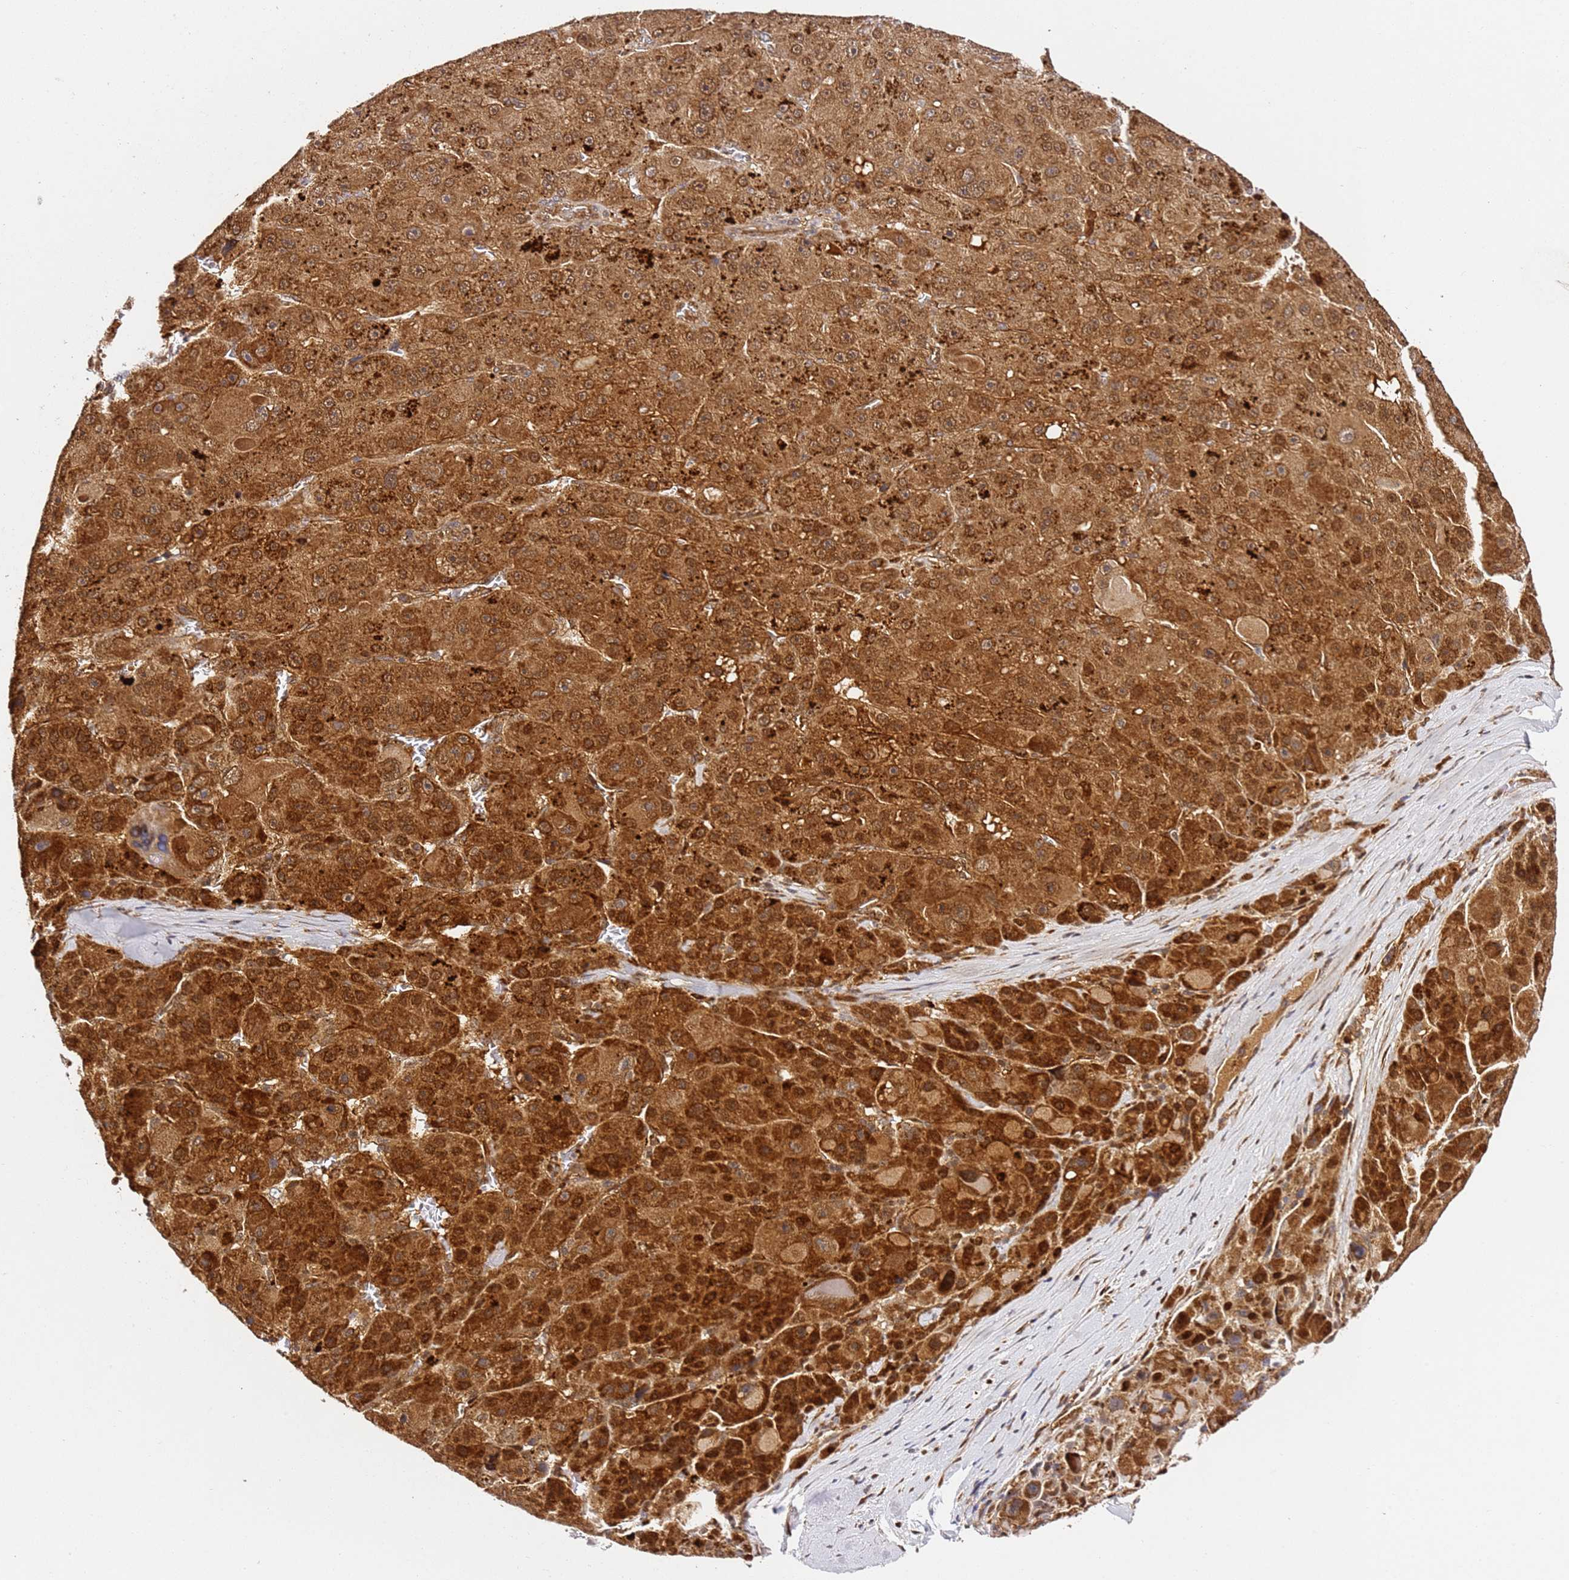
{"staining": {"intensity": "strong", "quantity": ">75%", "location": "cytoplasmic/membranous,nuclear"}, "tissue": "liver cancer", "cell_type": "Tumor cells", "image_type": "cancer", "snomed": [{"axis": "morphology", "description": "Carcinoma, Hepatocellular, NOS"}, {"axis": "topography", "description": "Liver"}], "caption": "Protein expression analysis of hepatocellular carcinoma (liver) reveals strong cytoplasmic/membranous and nuclear positivity in approximately >75% of tumor cells.", "gene": "SMOX", "patient": {"sex": "male", "age": 76}}